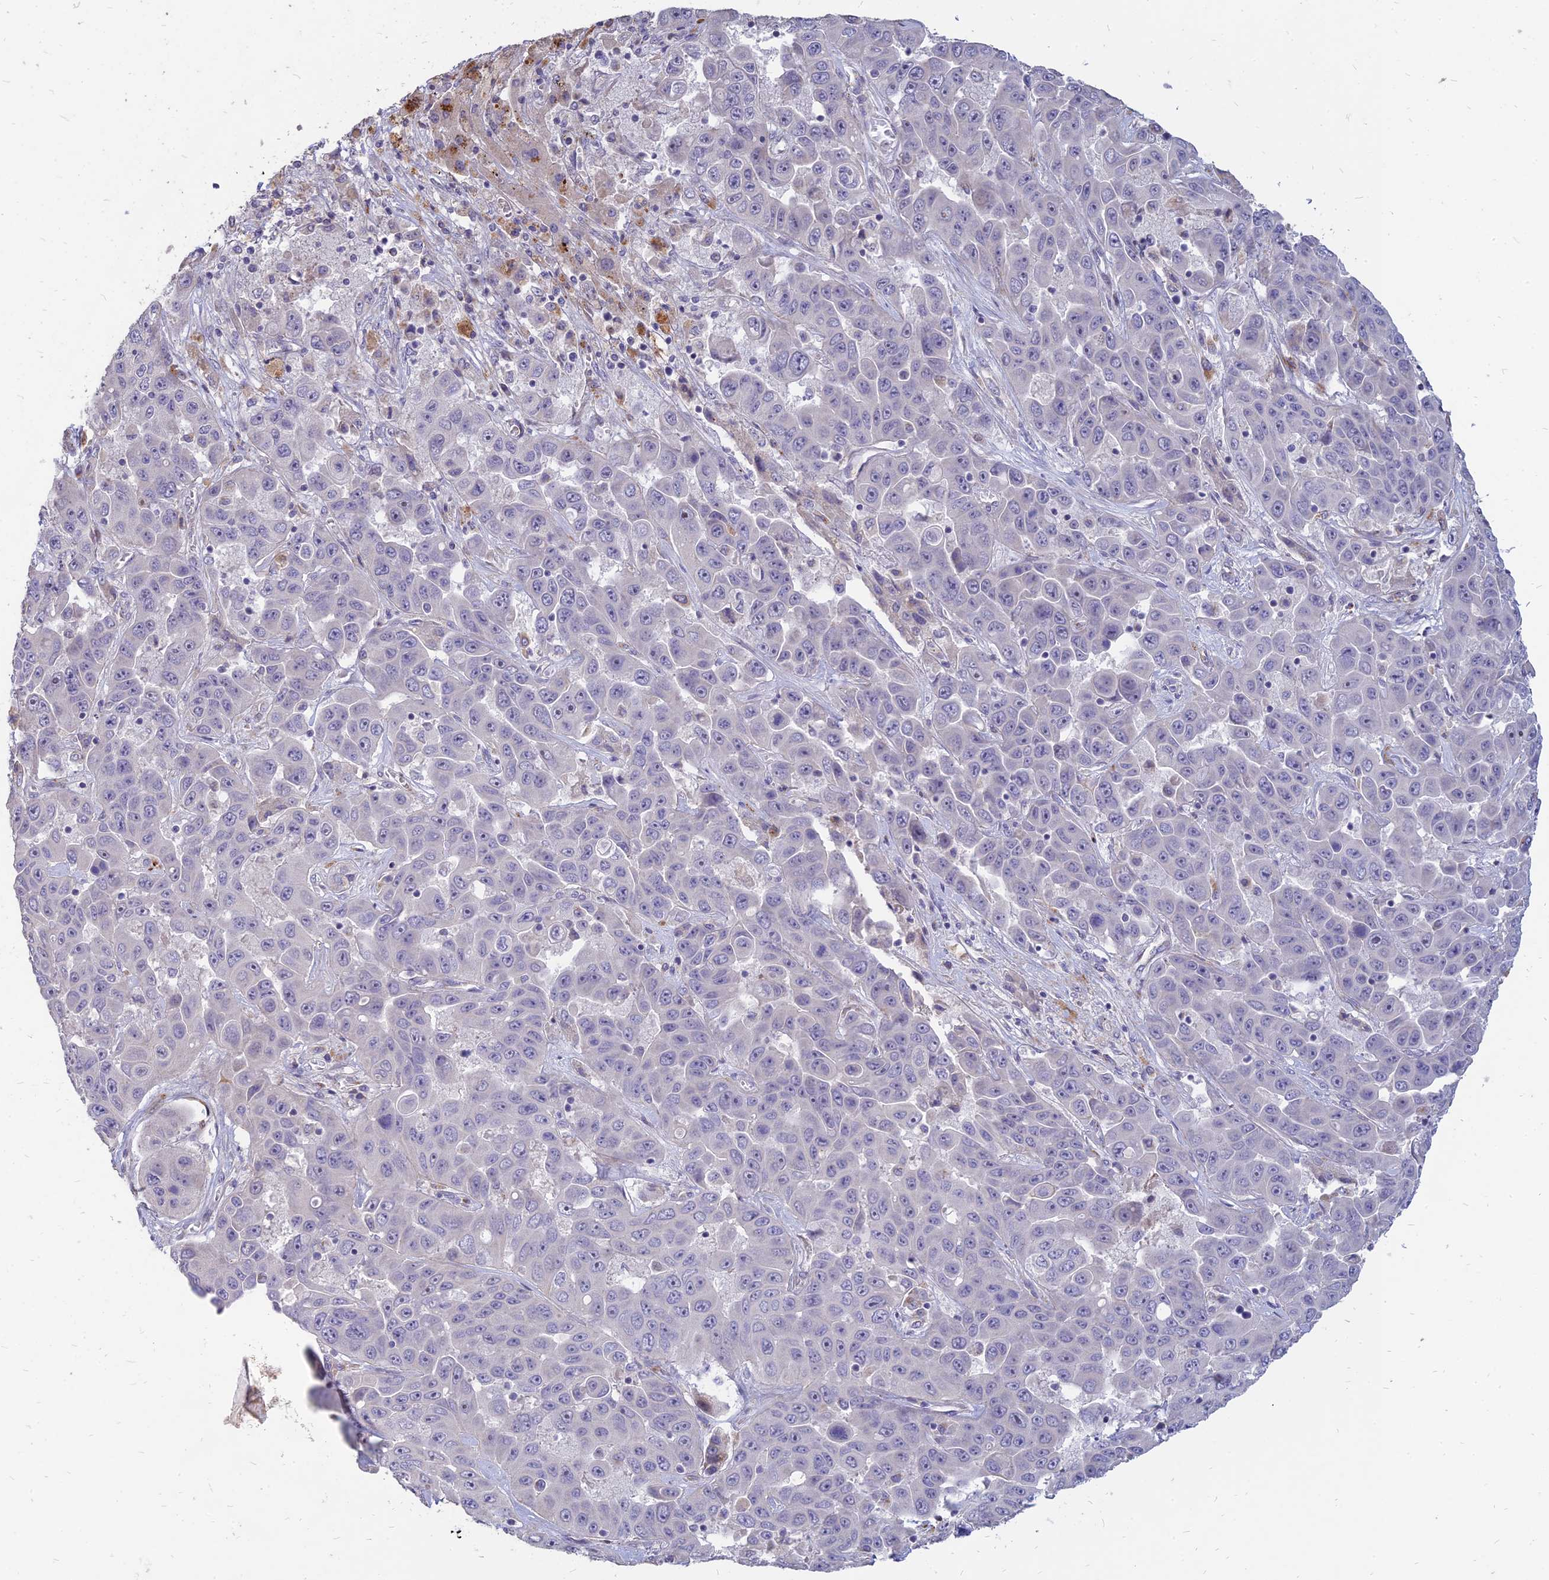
{"staining": {"intensity": "negative", "quantity": "none", "location": "none"}, "tissue": "liver cancer", "cell_type": "Tumor cells", "image_type": "cancer", "snomed": [{"axis": "morphology", "description": "Cholangiocarcinoma"}, {"axis": "topography", "description": "Liver"}], "caption": "Liver cholangiocarcinoma was stained to show a protein in brown. There is no significant expression in tumor cells.", "gene": "ST3GAL6", "patient": {"sex": "female", "age": 52}}